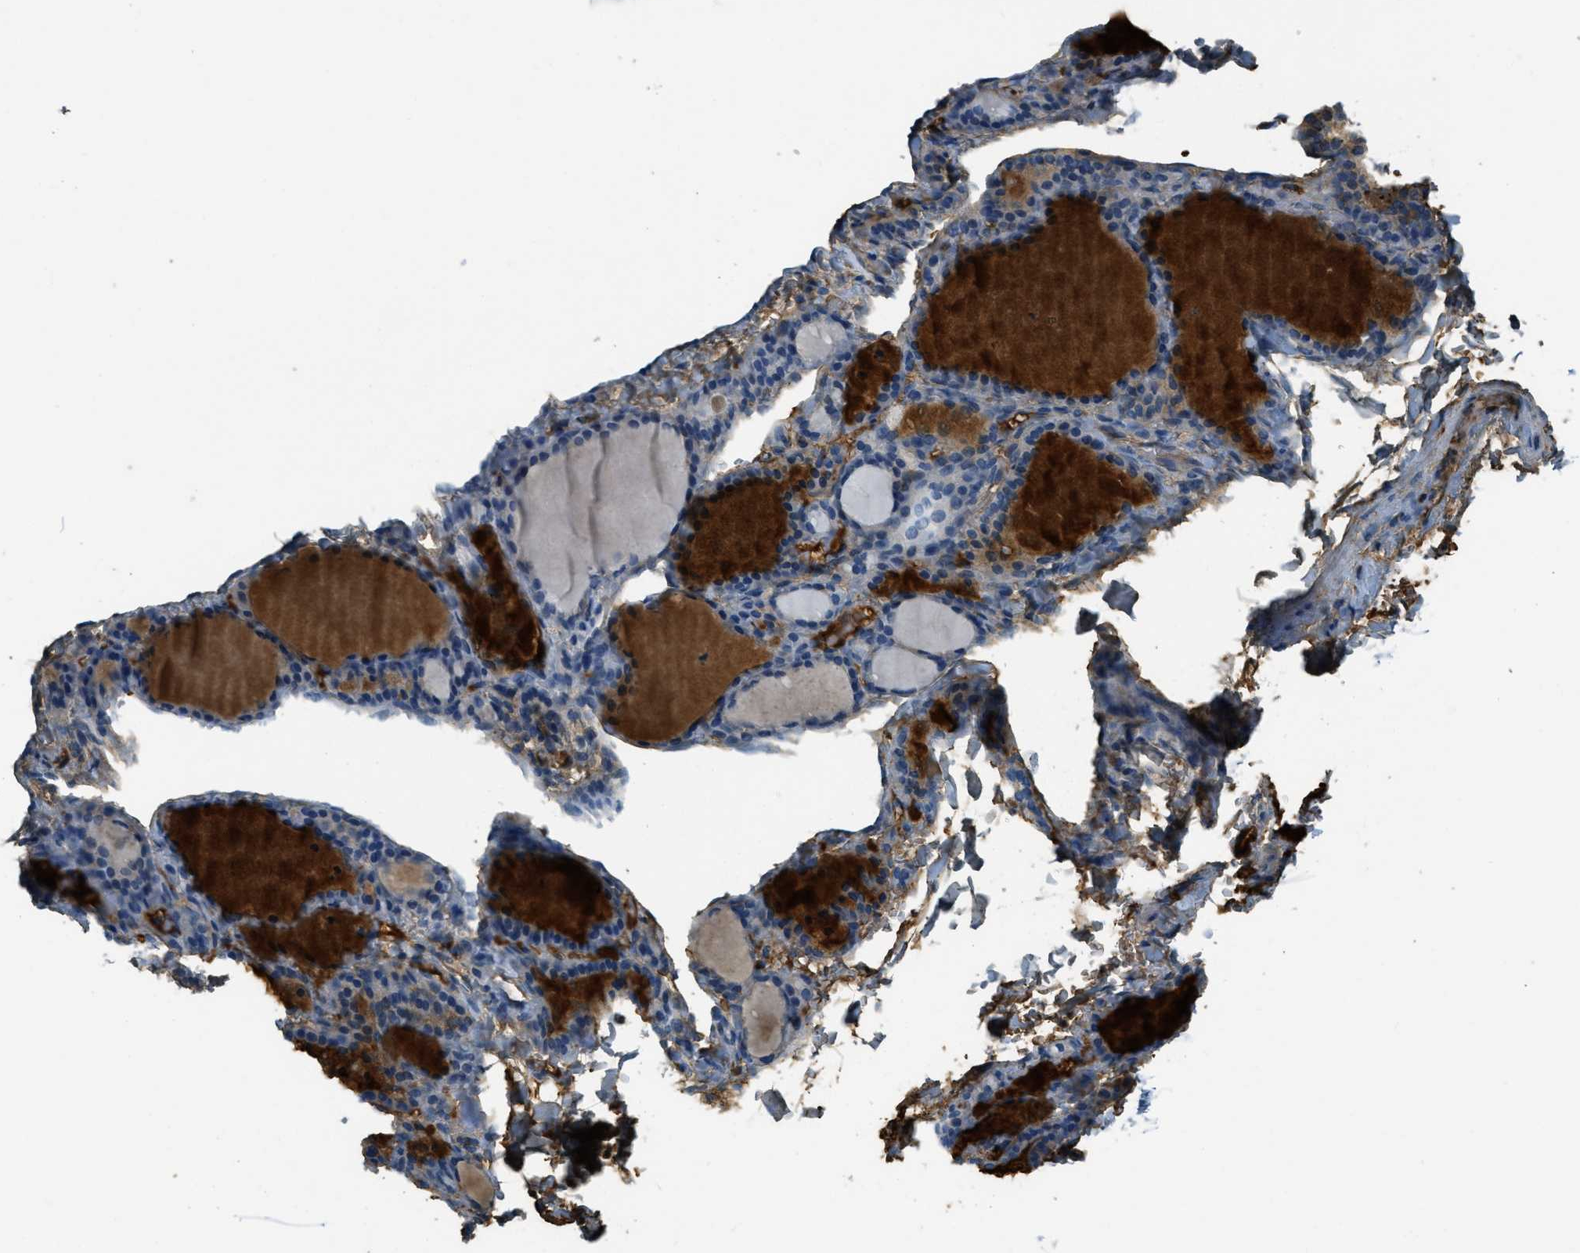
{"staining": {"intensity": "negative", "quantity": "none", "location": "none"}, "tissue": "thyroid gland", "cell_type": "Glandular cells", "image_type": "normal", "snomed": [{"axis": "morphology", "description": "Normal tissue, NOS"}, {"axis": "topography", "description": "Thyroid gland"}], "caption": "This is a micrograph of immunohistochemistry staining of unremarkable thyroid gland, which shows no staining in glandular cells. (DAB IHC visualized using brightfield microscopy, high magnification).", "gene": "PRTN3", "patient": {"sex": "female", "age": 28}}